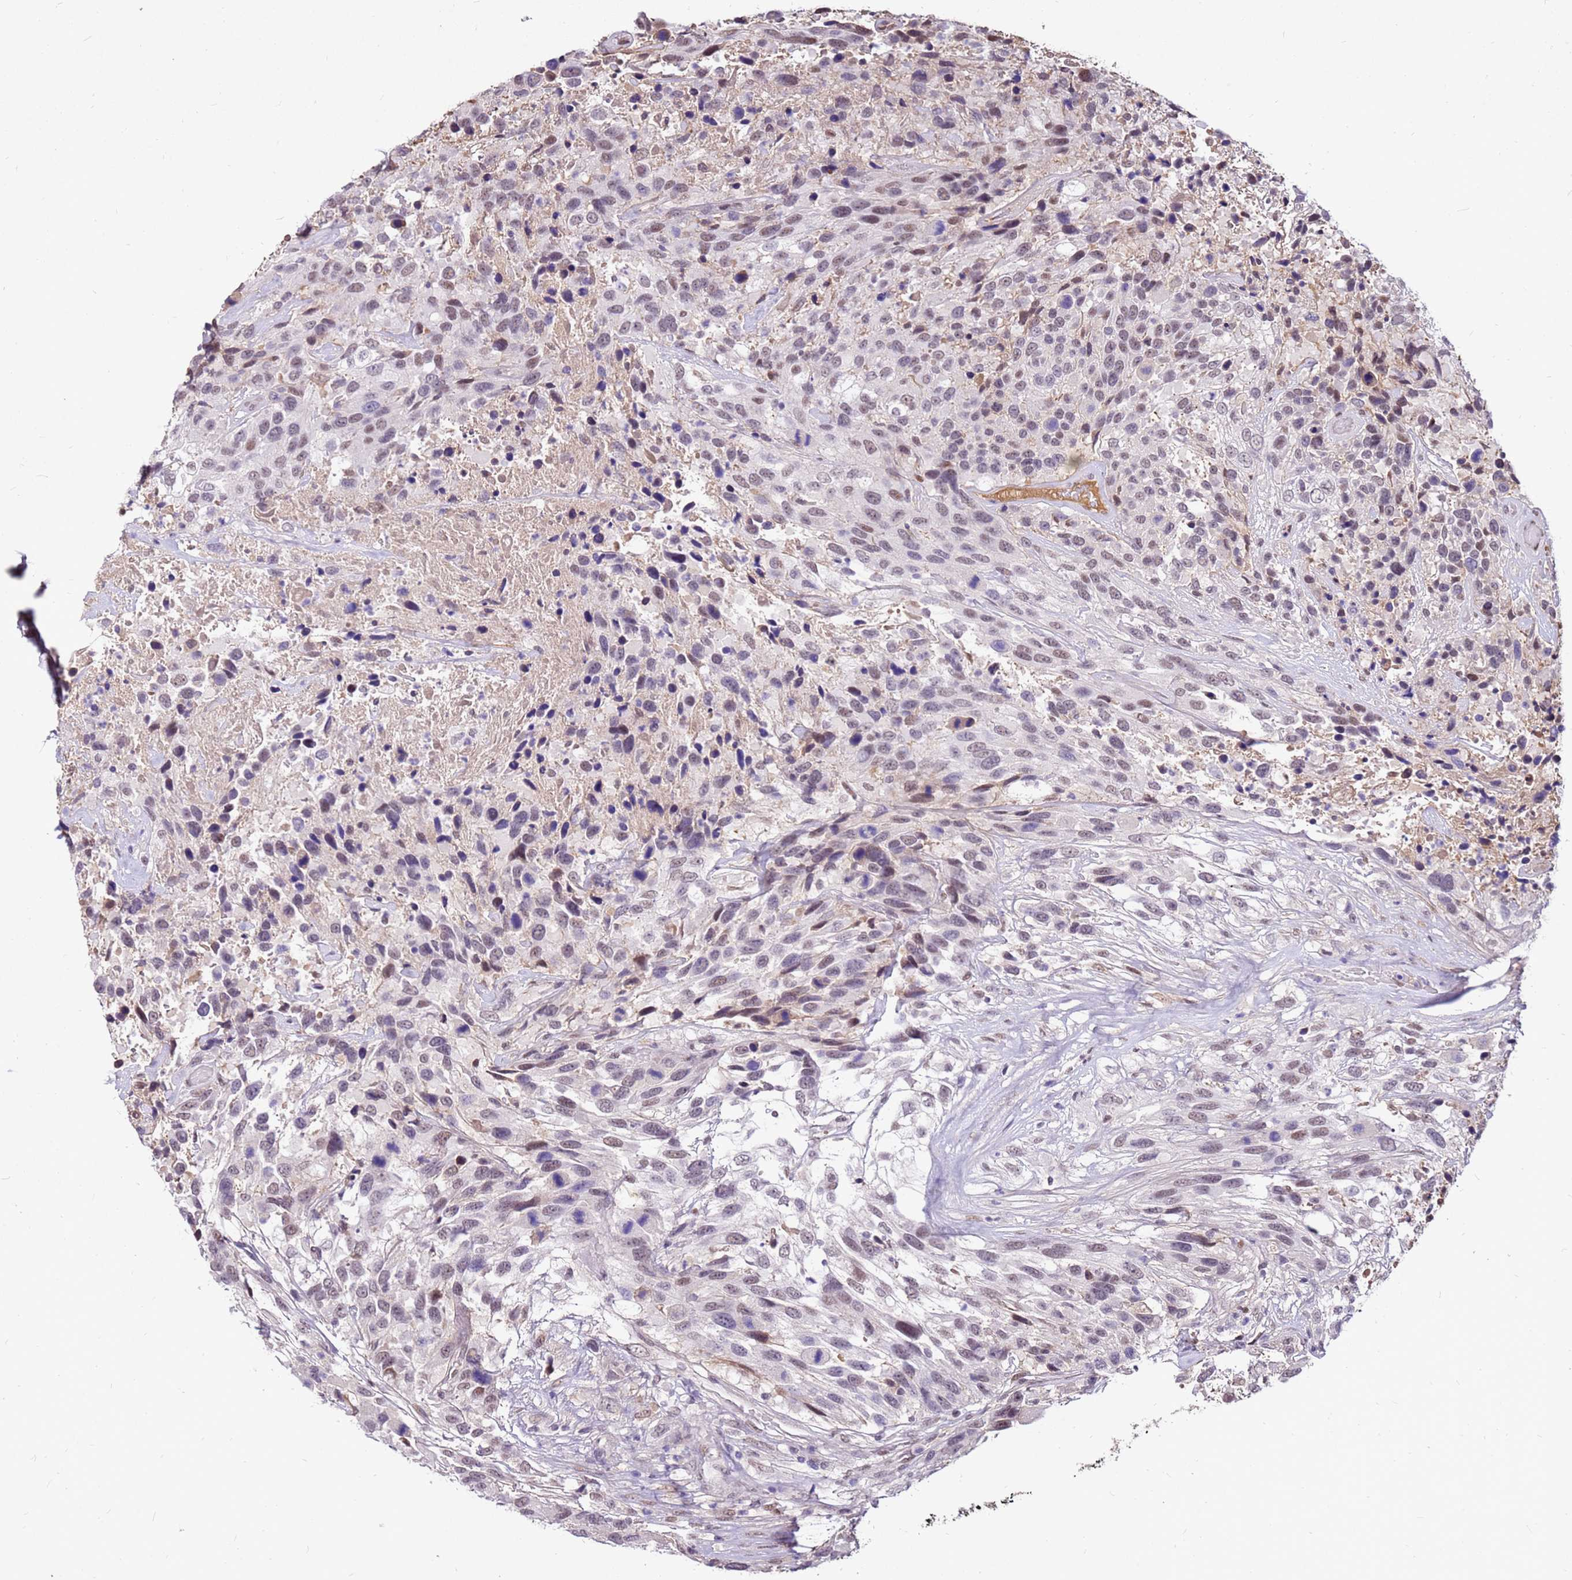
{"staining": {"intensity": "weak", "quantity": "25%-75%", "location": "nuclear"}, "tissue": "urothelial cancer", "cell_type": "Tumor cells", "image_type": "cancer", "snomed": [{"axis": "morphology", "description": "Urothelial carcinoma, High grade"}, {"axis": "topography", "description": "Urinary bladder"}], "caption": "Immunohistochemistry (IHC) of urothelial carcinoma (high-grade) exhibits low levels of weak nuclear staining in approximately 25%-75% of tumor cells. (DAB (3,3'-diaminobenzidine) IHC, brown staining for protein, blue staining for nuclei).", "gene": "ALDH1A3", "patient": {"sex": "female", "age": 70}}